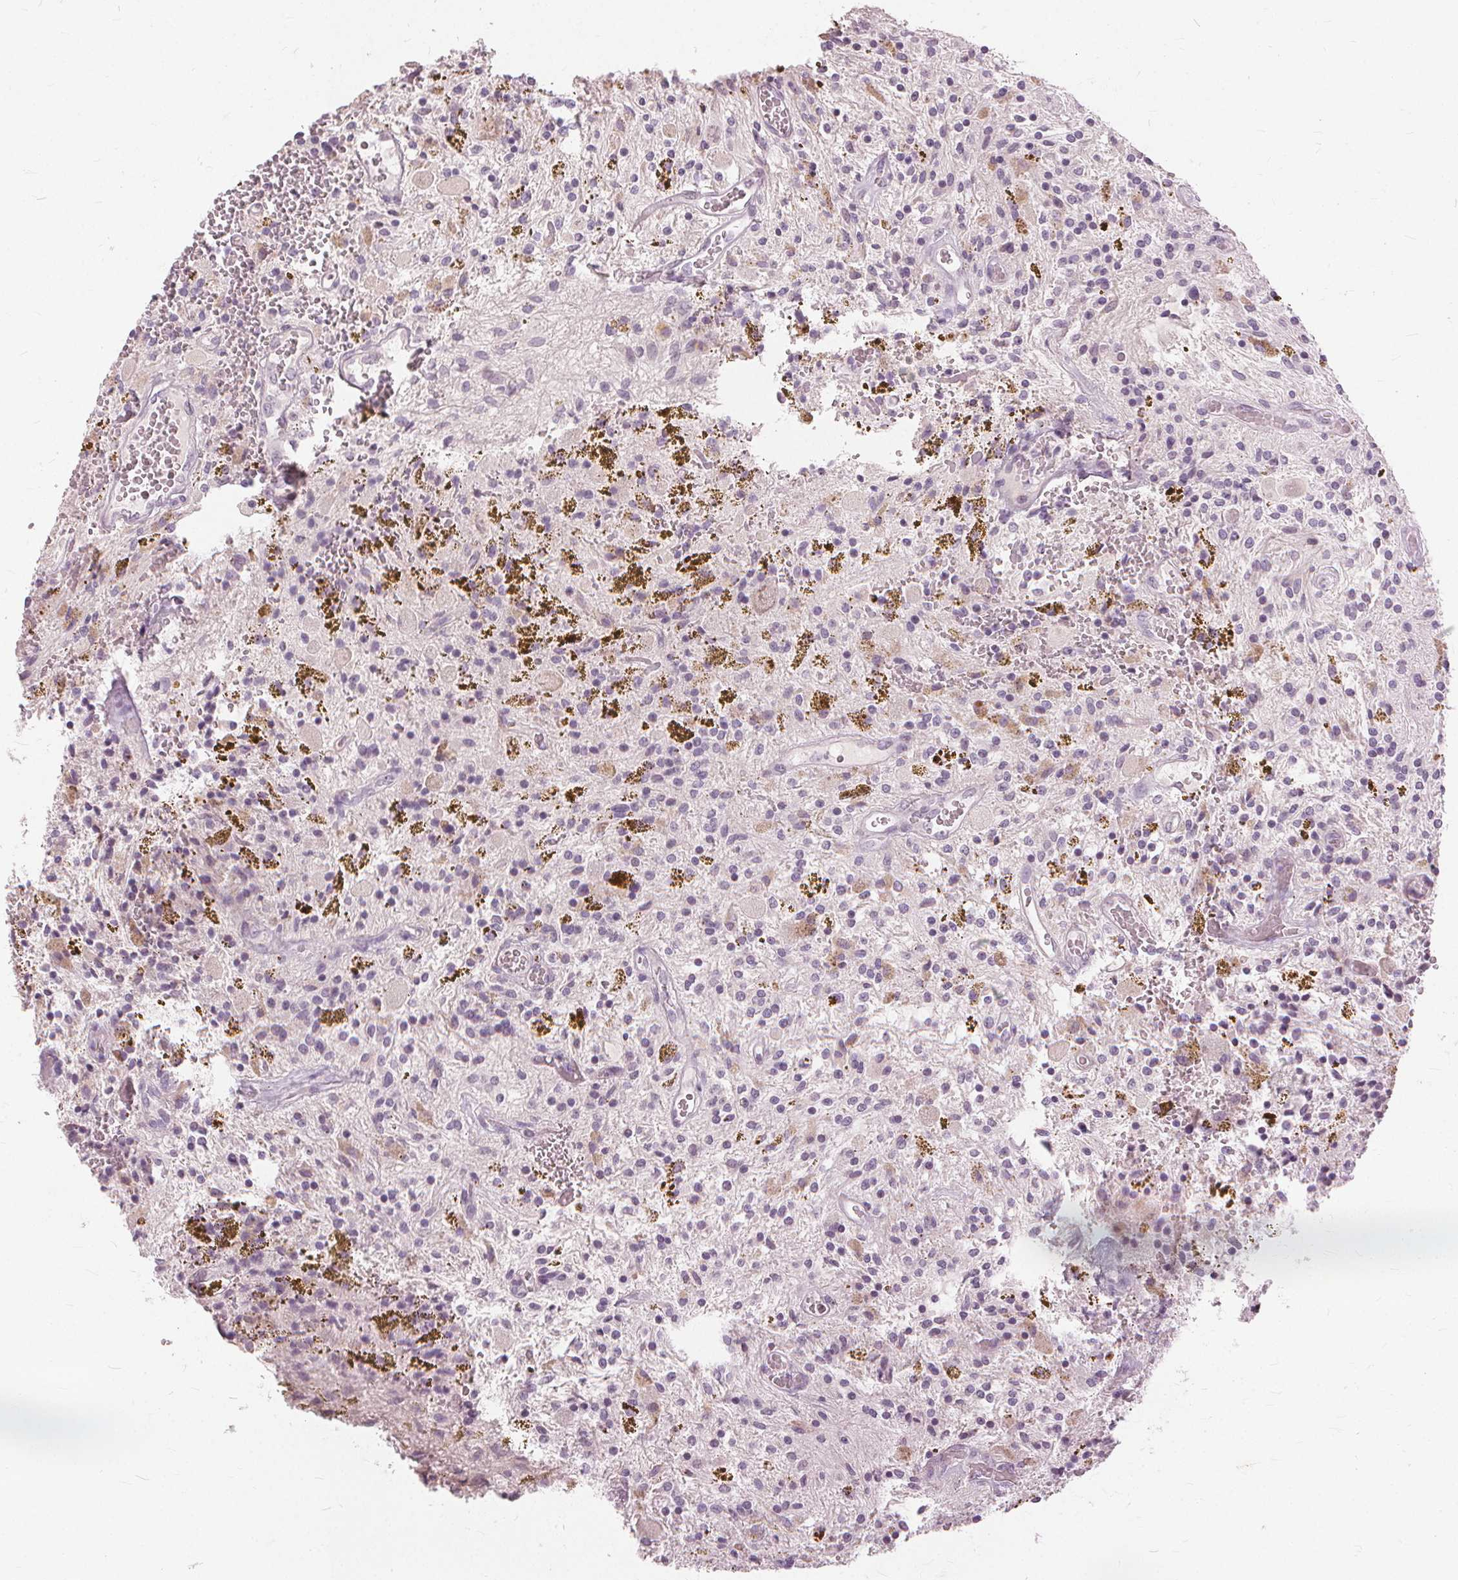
{"staining": {"intensity": "negative", "quantity": "none", "location": "none"}, "tissue": "glioma", "cell_type": "Tumor cells", "image_type": "cancer", "snomed": [{"axis": "morphology", "description": "Glioma, malignant, Low grade"}, {"axis": "topography", "description": "Cerebellum"}], "caption": "There is no significant expression in tumor cells of glioma. (Stains: DAB (3,3'-diaminobenzidine) immunohistochemistry (IHC) with hematoxylin counter stain, Microscopy: brightfield microscopy at high magnification).", "gene": "SFTPD", "patient": {"sex": "female", "age": 14}}